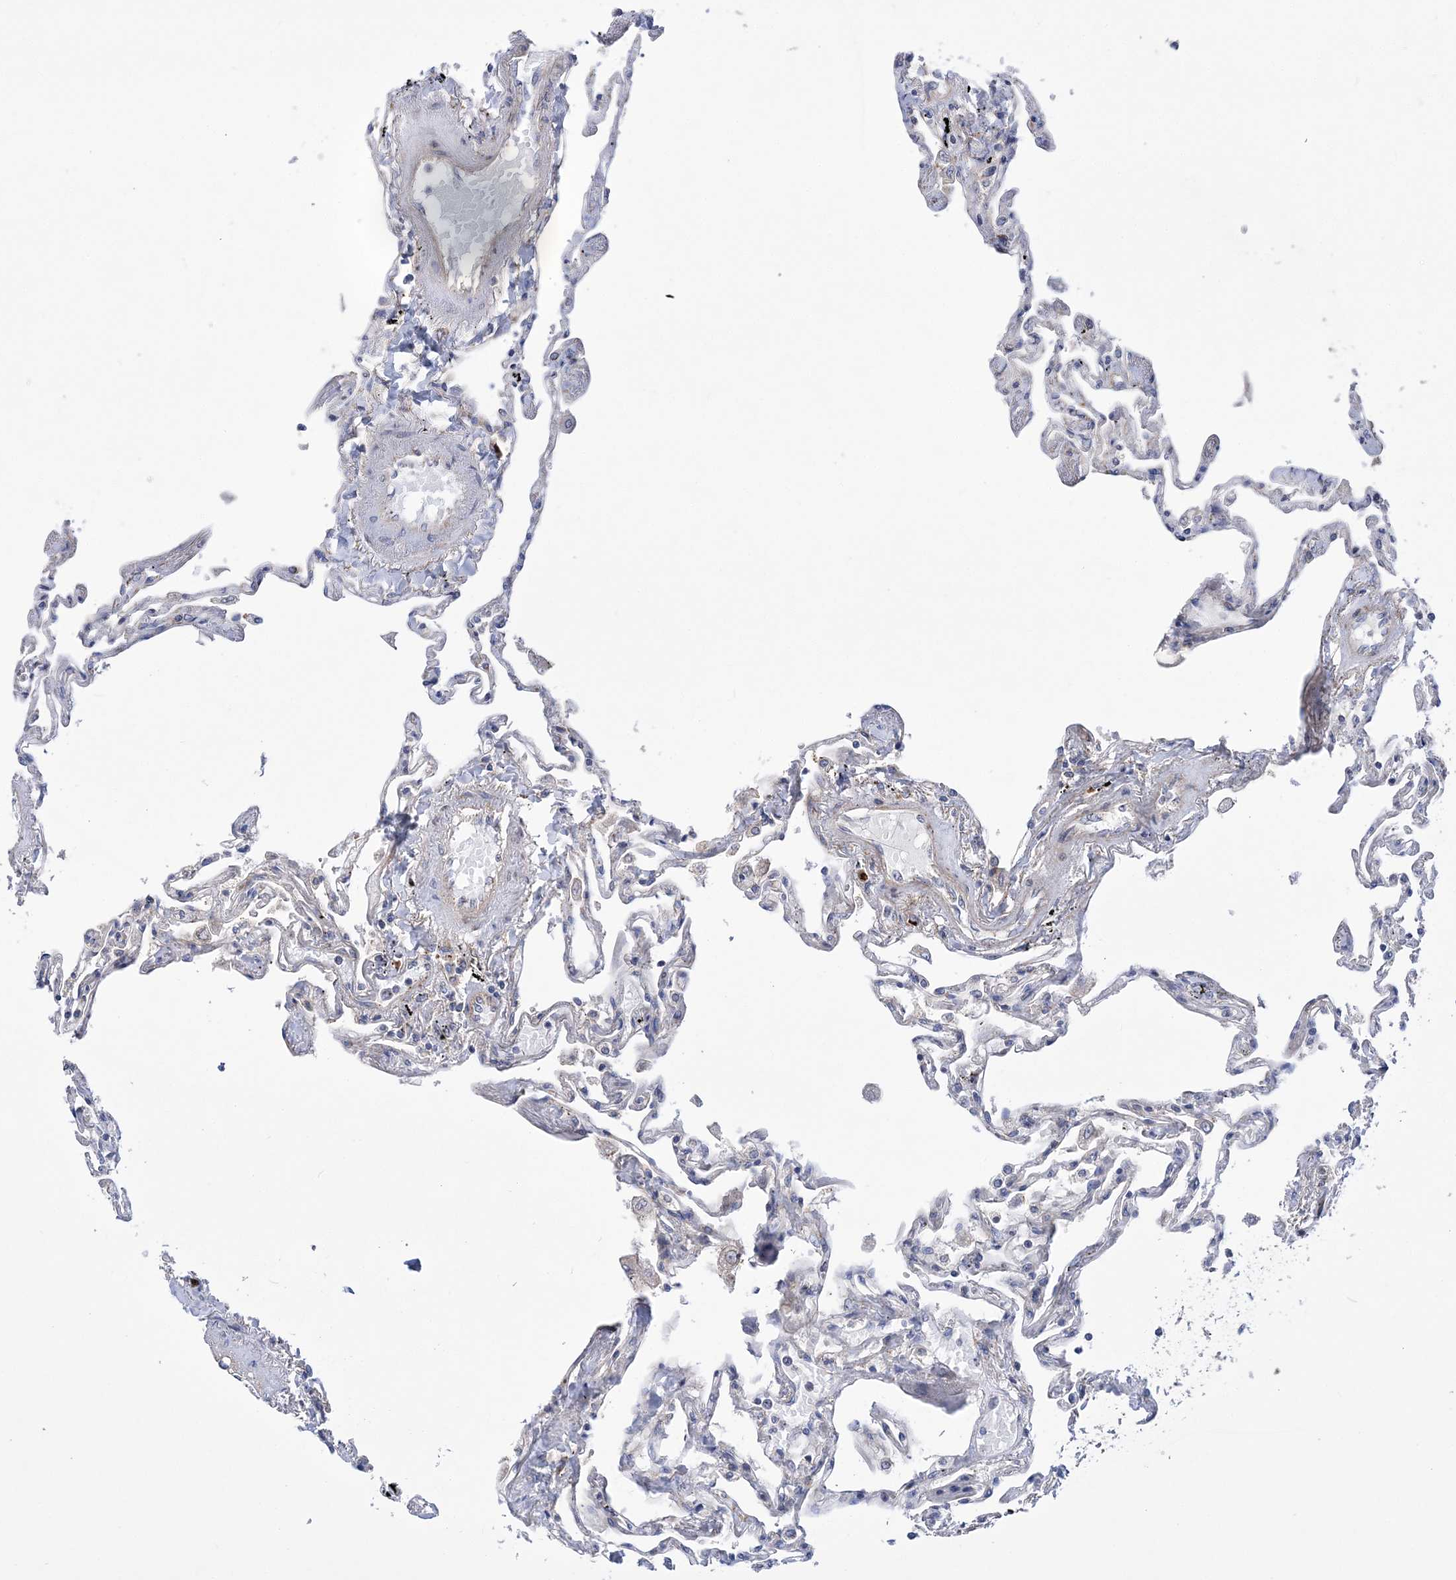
{"staining": {"intensity": "negative", "quantity": "none", "location": "none"}, "tissue": "lung", "cell_type": "Alveolar cells", "image_type": "normal", "snomed": [{"axis": "morphology", "description": "Normal tissue, NOS"}, {"axis": "topography", "description": "Lung"}], "caption": "Immunohistochemistry (IHC) micrograph of benign lung stained for a protein (brown), which reveals no staining in alveolar cells.", "gene": "COPB2", "patient": {"sex": "female", "age": 67}}